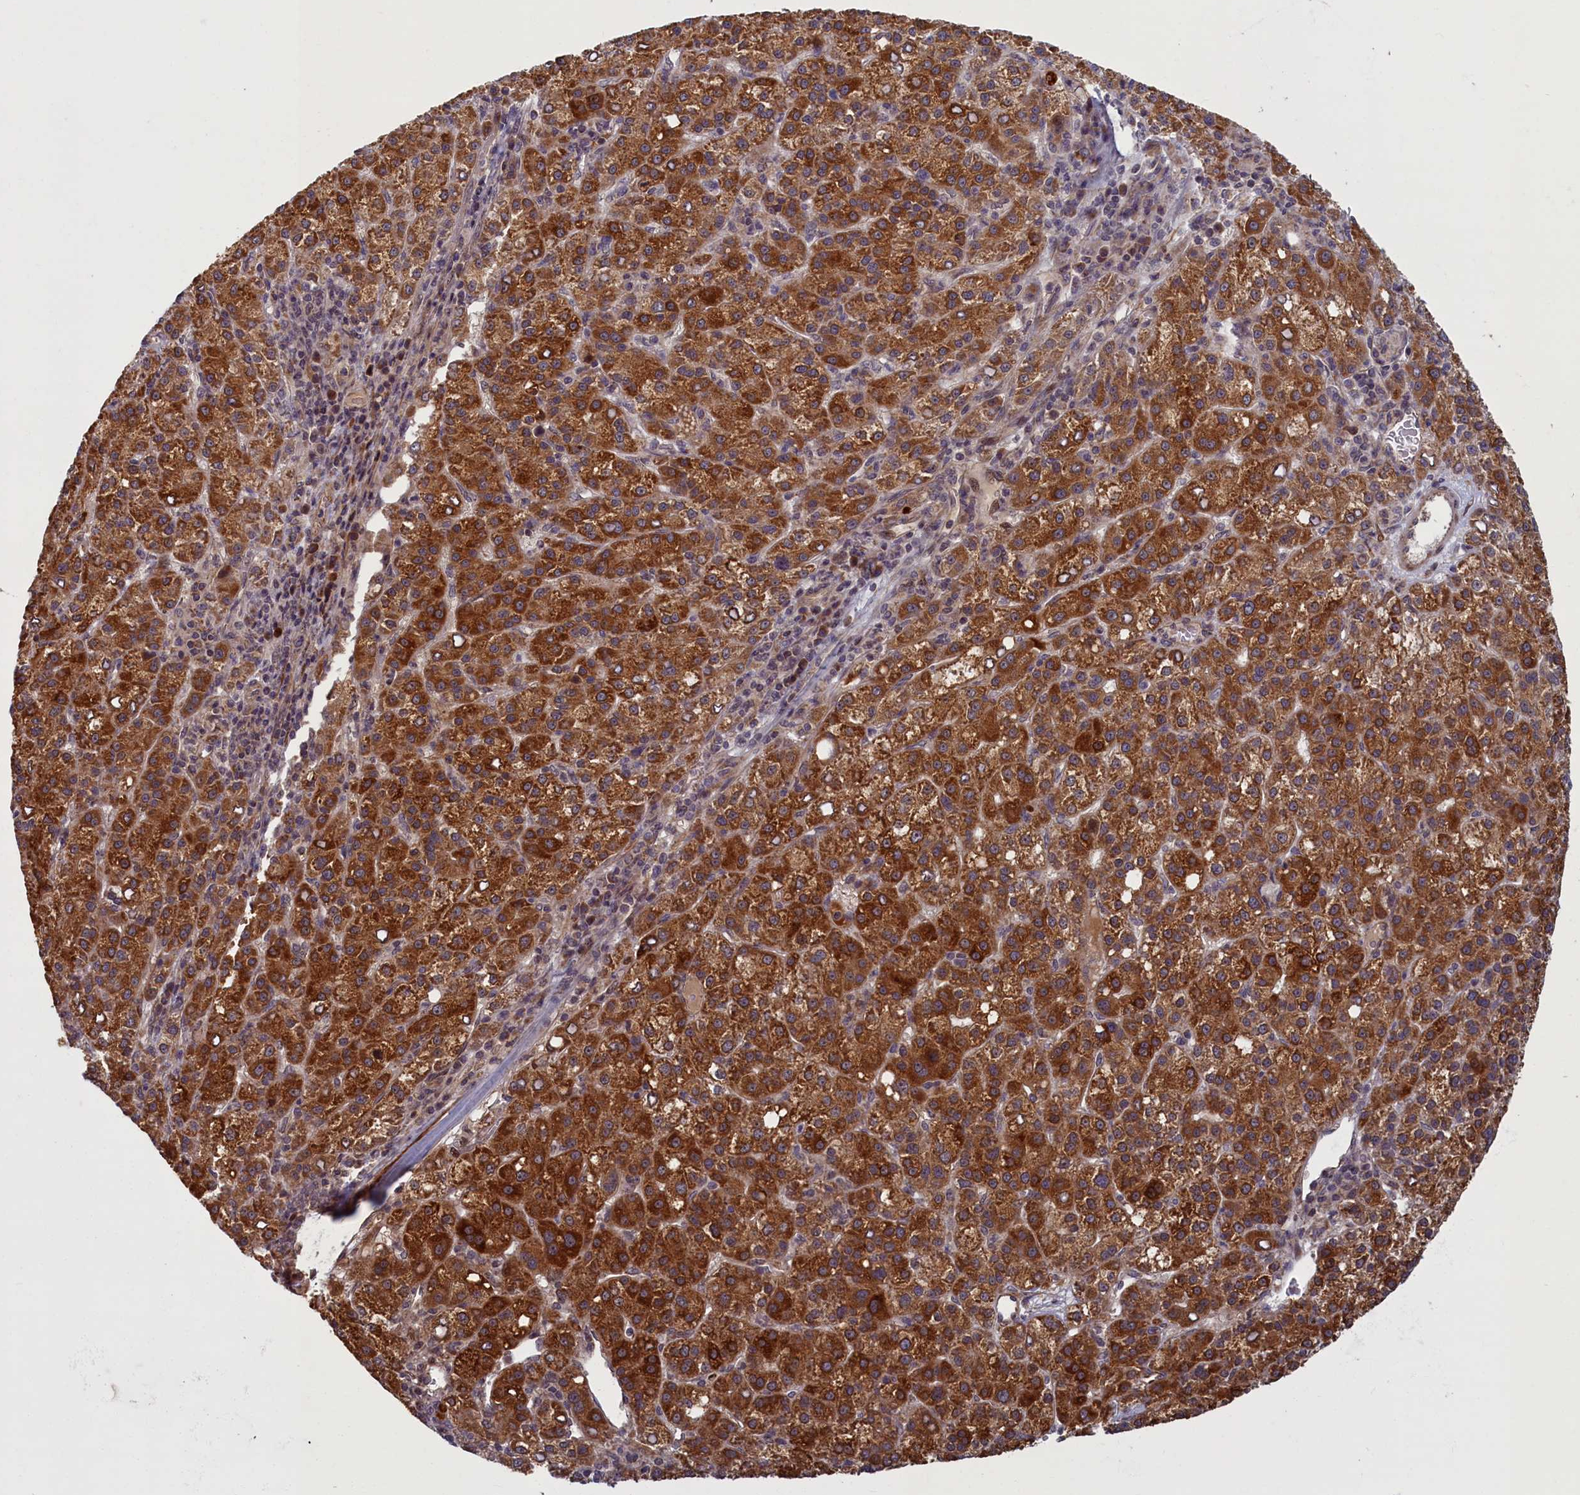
{"staining": {"intensity": "strong", "quantity": ">75%", "location": "cytoplasmic/membranous"}, "tissue": "liver cancer", "cell_type": "Tumor cells", "image_type": "cancer", "snomed": [{"axis": "morphology", "description": "Carcinoma, Hepatocellular, NOS"}, {"axis": "topography", "description": "Liver"}], "caption": "Immunohistochemistry (DAB) staining of human liver cancer shows strong cytoplasmic/membranous protein expression in about >75% of tumor cells.", "gene": "PLA2G10", "patient": {"sex": "female", "age": 58}}